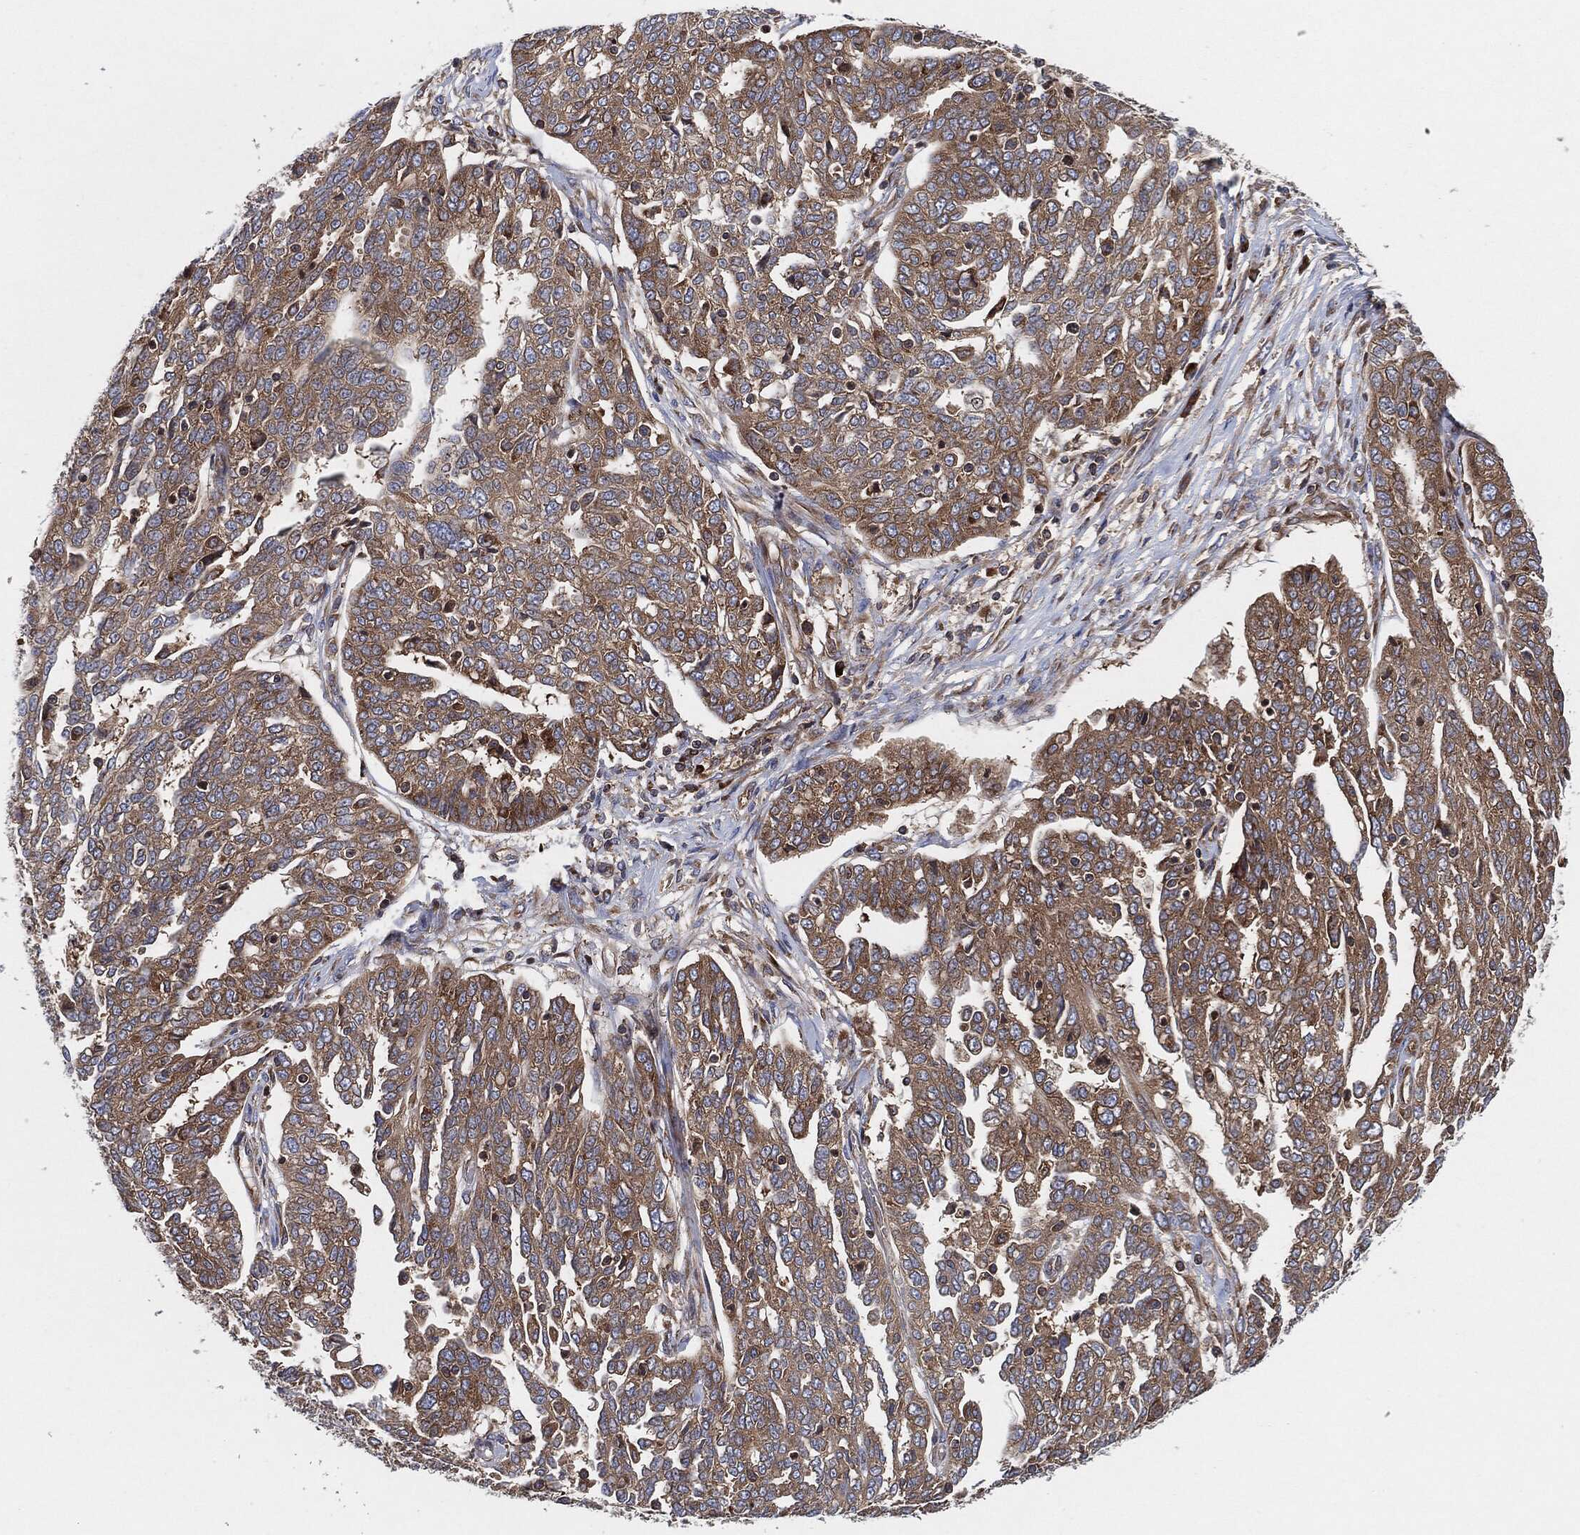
{"staining": {"intensity": "moderate", "quantity": ">75%", "location": "cytoplasmic/membranous"}, "tissue": "ovarian cancer", "cell_type": "Tumor cells", "image_type": "cancer", "snomed": [{"axis": "morphology", "description": "Cystadenocarcinoma, serous, NOS"}, {"axis": "topography", "description": "Ovary"}], "caption": "About >75% of tumor cells in ovarian cancer demonstrate moderate cytoplasmic/membranous protein staining as visualized by brown immunohistochemical staining.", "gene": "EIF2S2", "patient": {"sex": "female", "age": 67}}